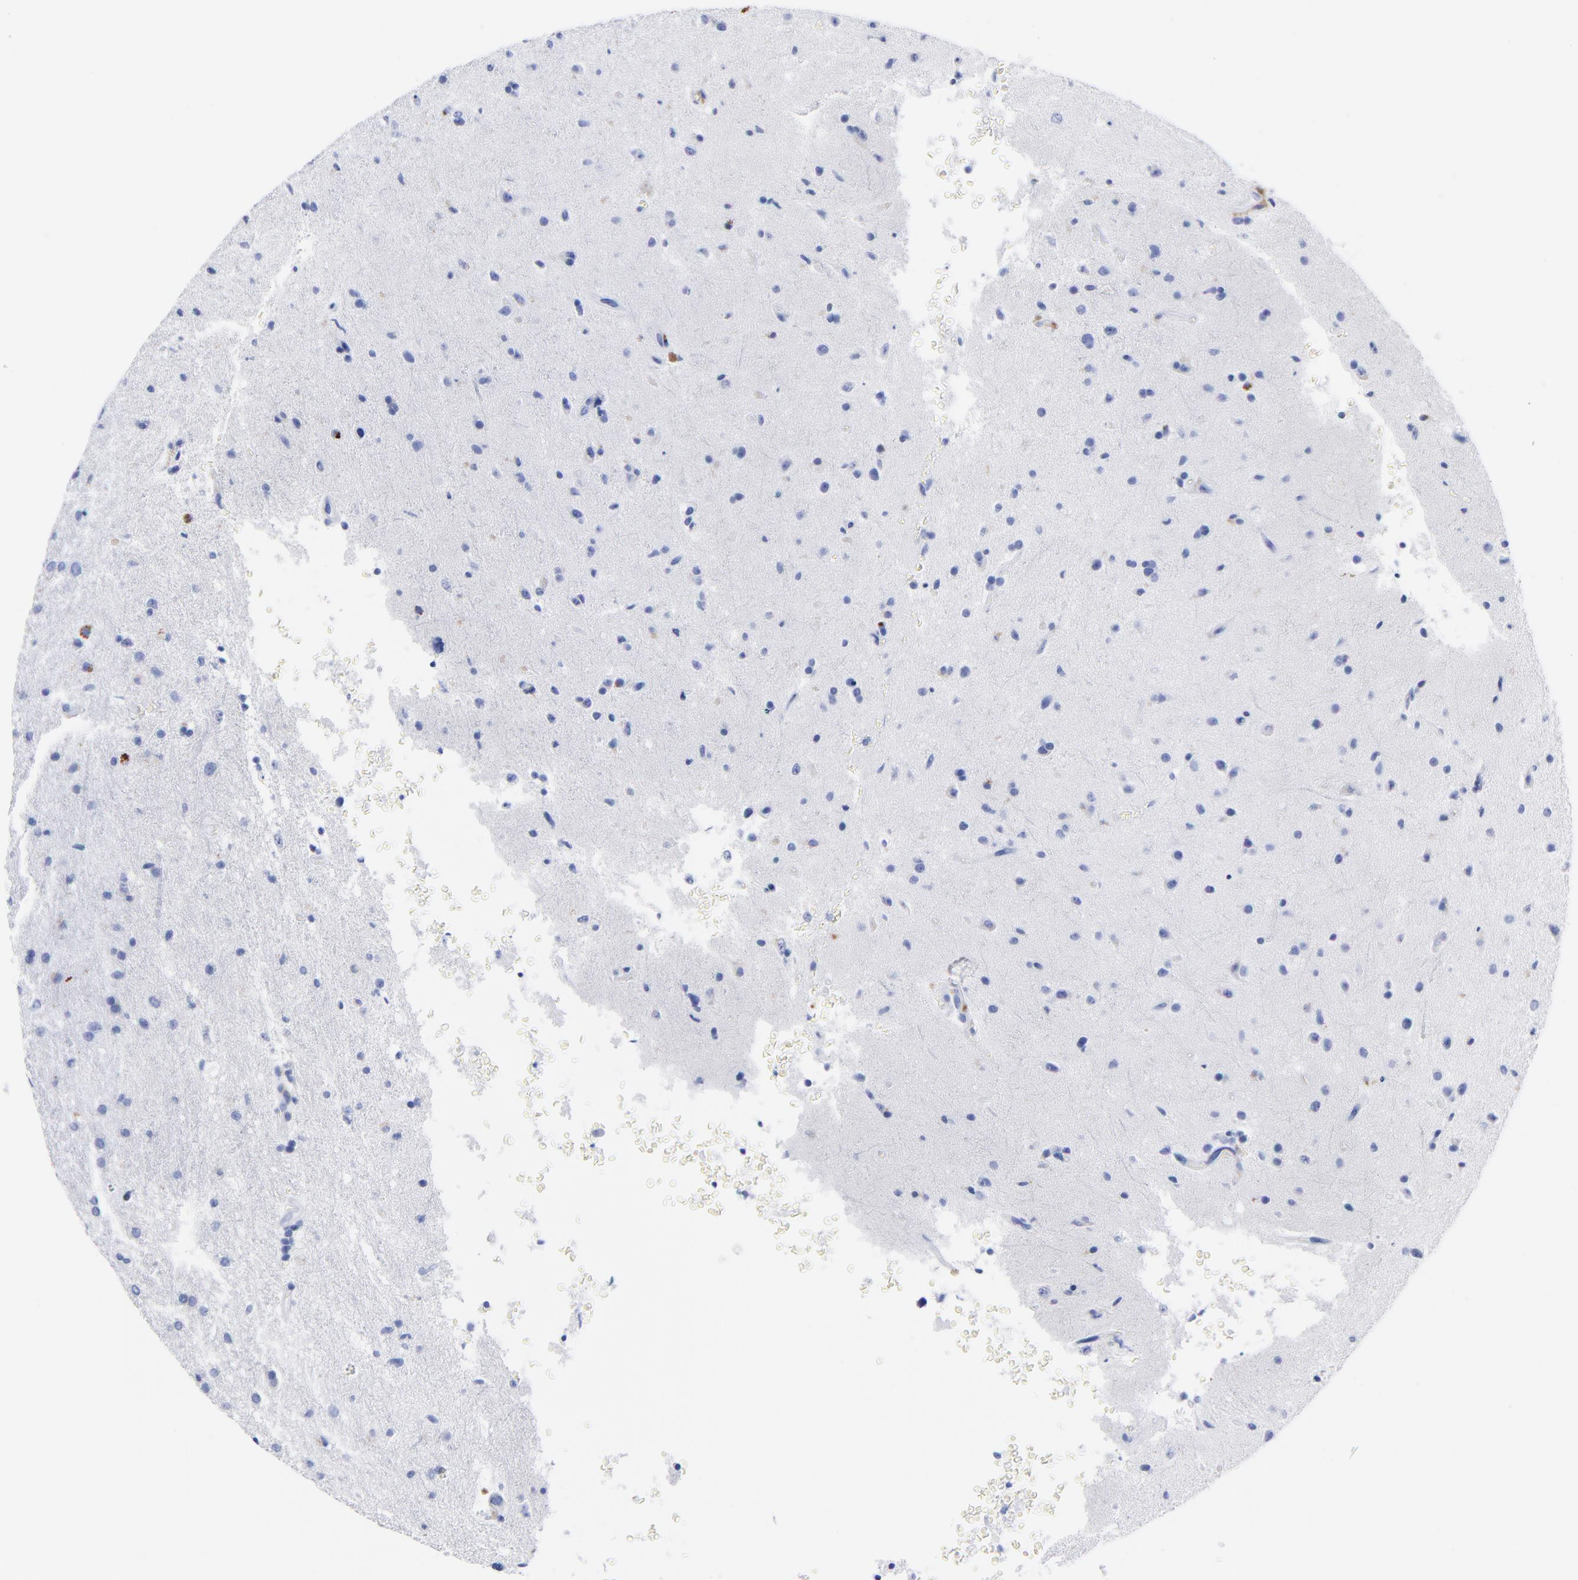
{"staining": {"intensity": "moderate", "quantity": "<25%", "location": "cytoplasmic/membranous"}, "tissue": "glioma", "cell_type": "Tumor cells", "image_type": "cancer", "snomed": [{"axis": "morphology", "description": "Glioma, malignant, High grade"}, {"axis": "topography", "description": "Brain"}], "caption": "A brown stain shows moderate cytoplasmic/membranous expression of a protein in human malignant glioma (high-grade) tumor cells.", "gene": "CPVL", "patient": {"sex": "male", "age": 33}}